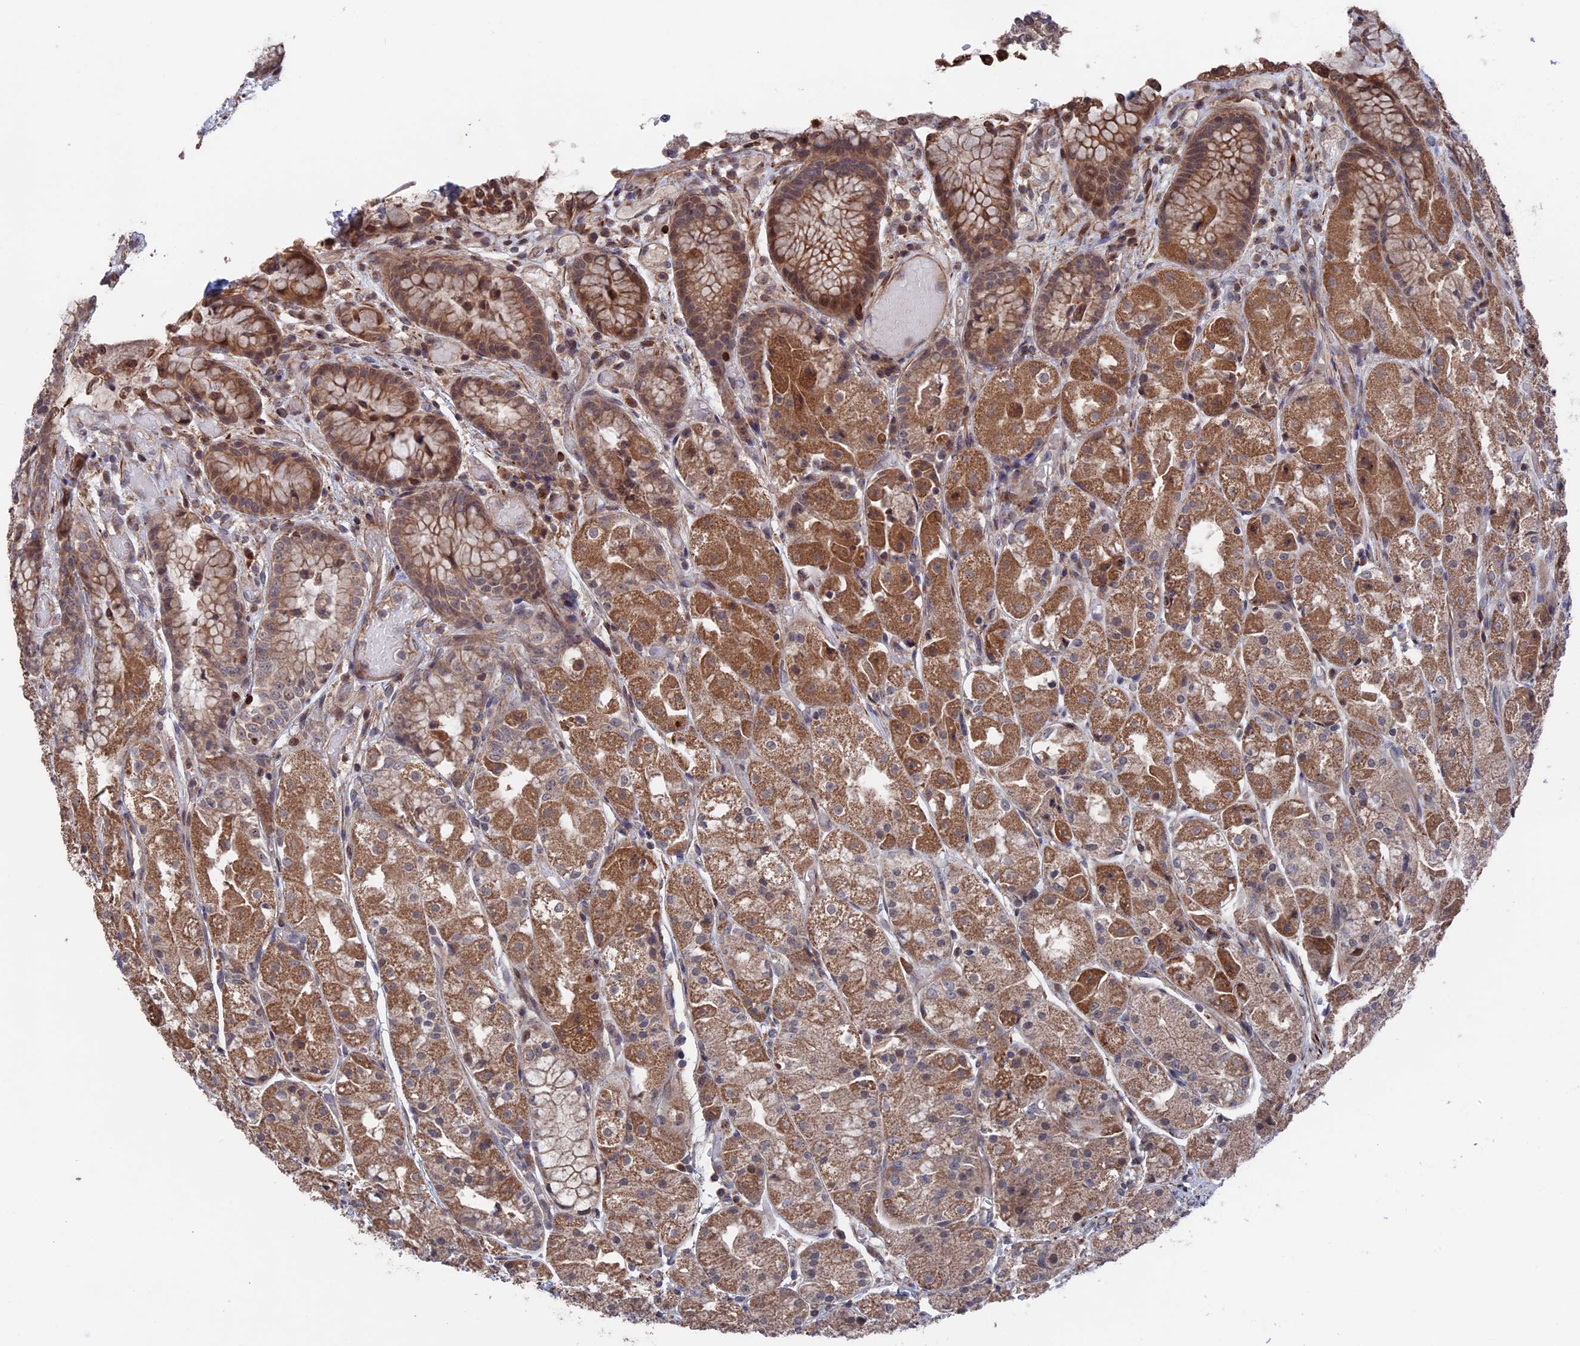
{"staining": {"intensity": "moderate", "quantity": ">75%", "location": "cytoplasmic/membranous,nuclear"}, "tissue": "stomach", "cell_type": "Glandular cells", "image_type": "normal", "snomed": [{"axis": "morphology", "description": "Normal tissue, NOS"}, {"axis": "topography", "description": "Stomach, upper"}], "caption": "The micrograph shows a brown stain indicating the presence of a protein in the cytoplasmic/membranous,nuclear of glandular cells in stomach. (Brightfield microscopy of DAB IHC at high magnification).", "gene": "PLA2G15", "patient": {"sex": "male", "age": 72}}